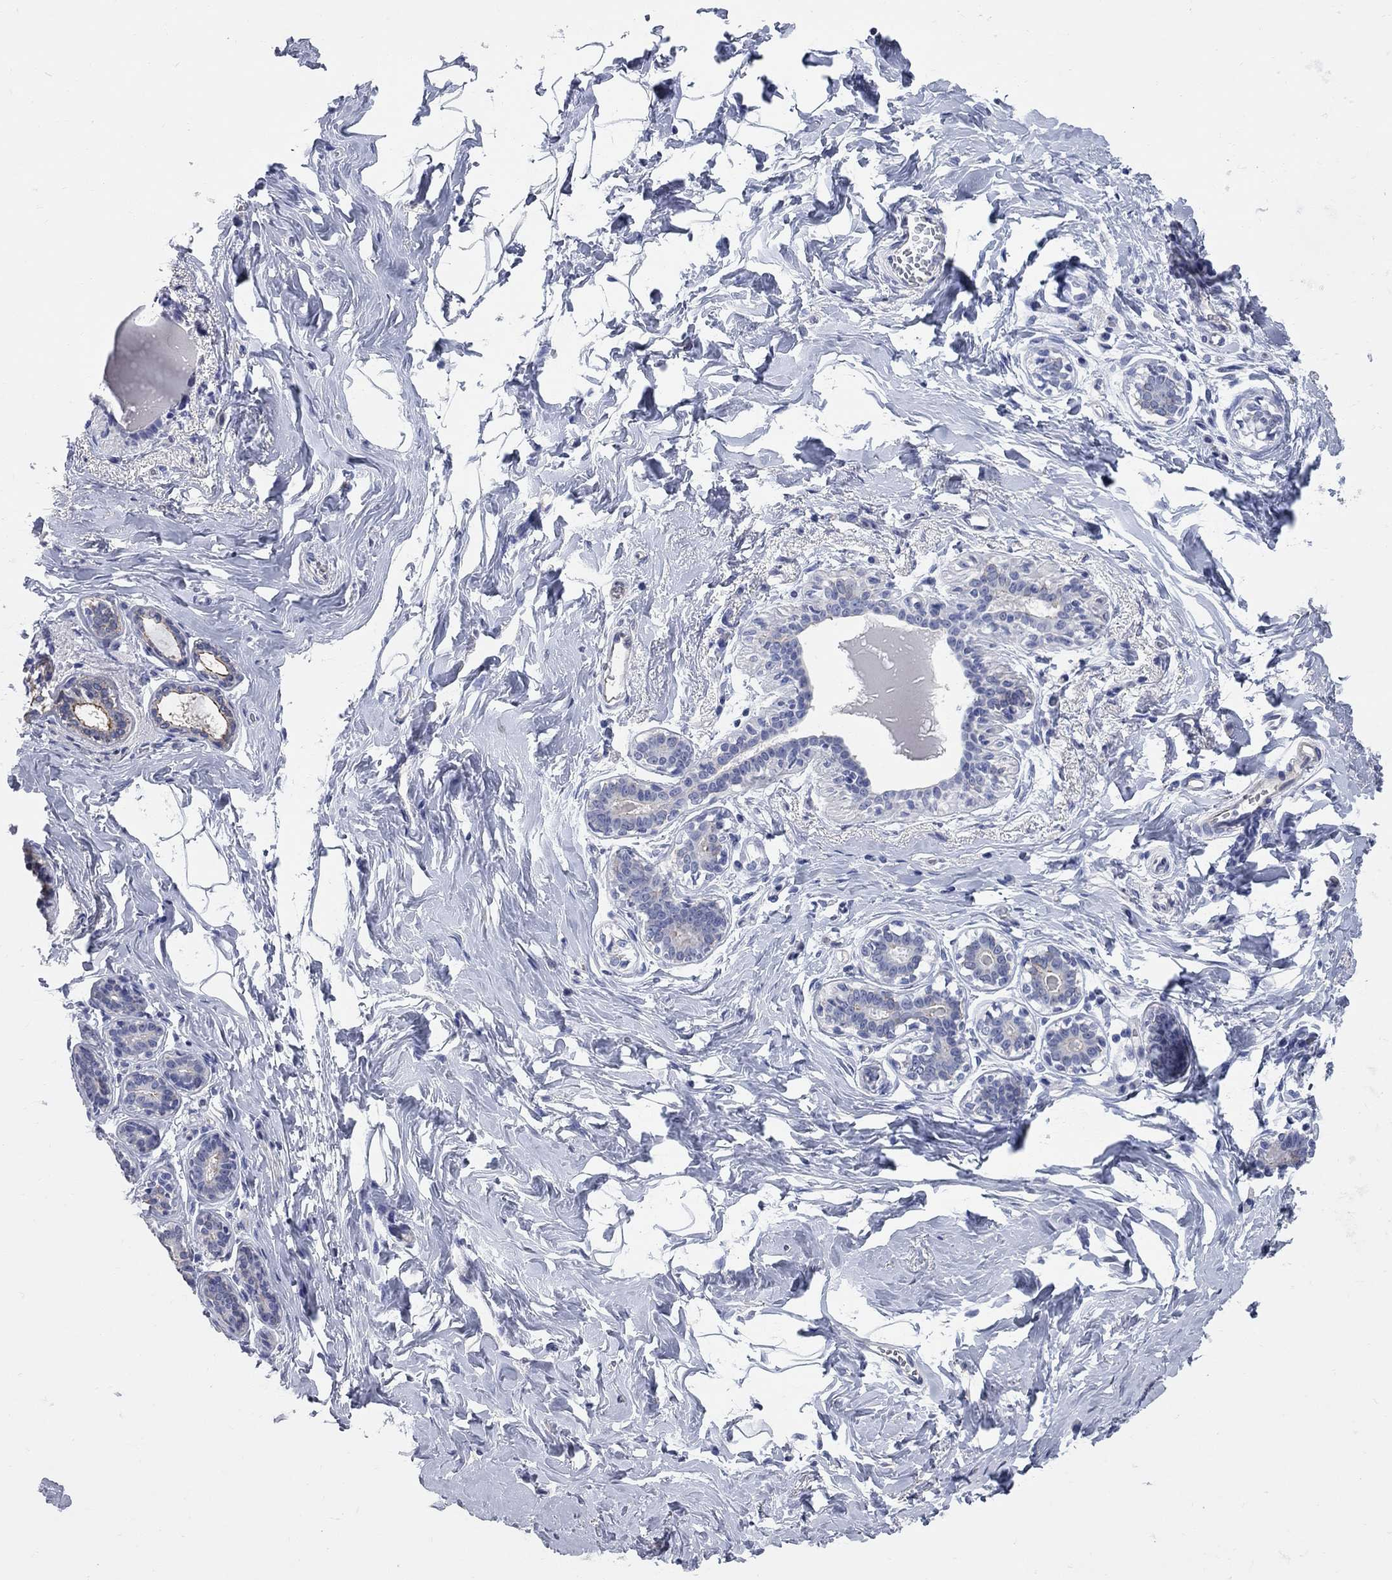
{"staining": {"intensity": "negative", "quantity": "none", "location": "none"}, "tissue": "breast", "cell_type": "Adipocytes", "image_type": "normal", "snomed": [{"axis": "morphology", "description": "Normal tissue, NOS"}, {"axis": "morphology", "description": "Lobular carcinoma, in situ"}, {"axis": "topography", "description": "Breast"}], "caption": "Adipocytes show no significant protein staining in unremarkable breast. The staining is performed using DAB brown chromogen with nuclei counter-stained in using hematoxylin.", "gene": "AOX1", "patient": {"sex": "female", "age": 35}}